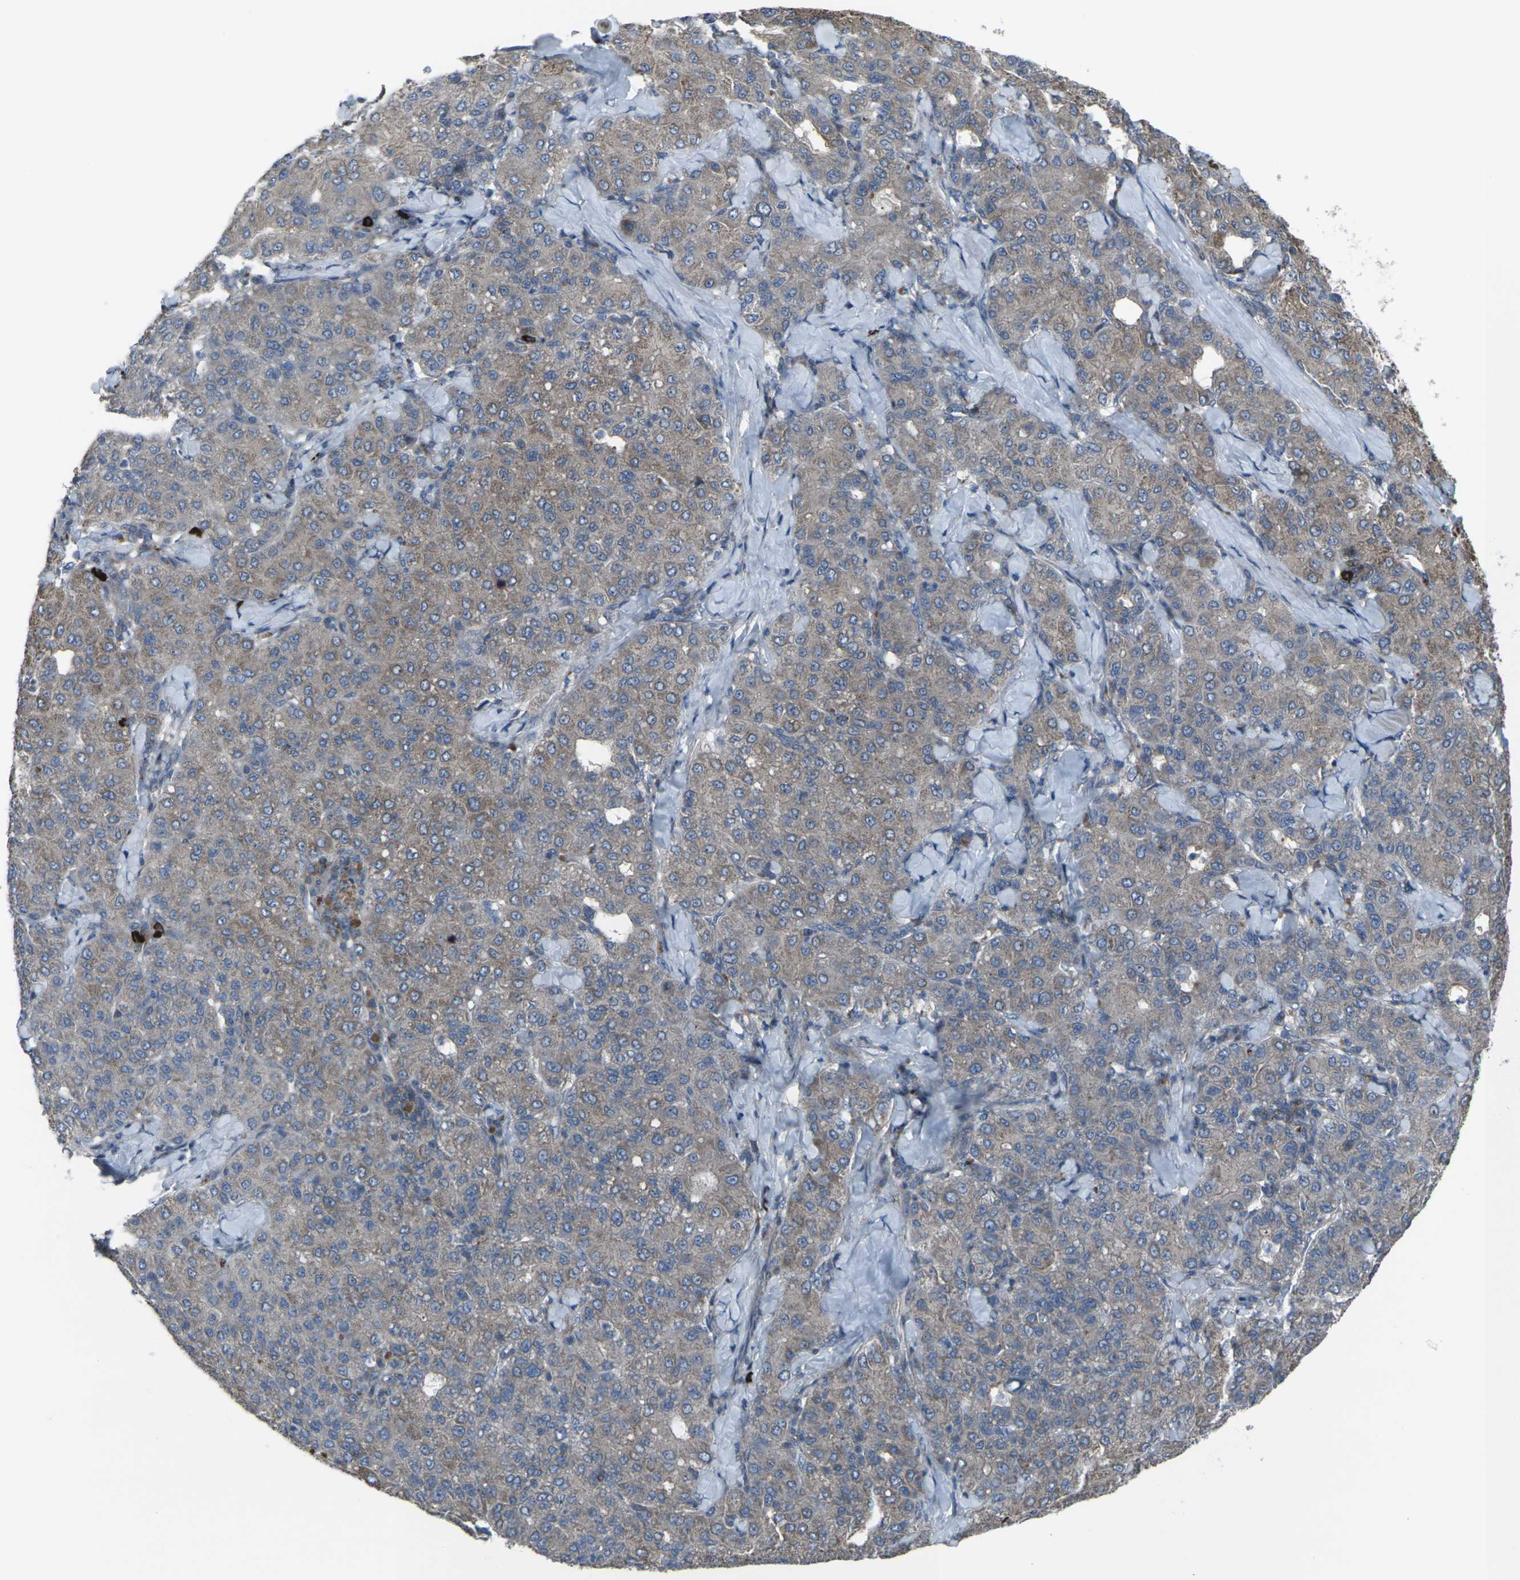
{"staining": {"intensity": "moderate", "quantity": ">75%", "location": "cytoplasmic/membranous"}, "tissue": "liver cancer", "cell_type": "Tumor cells", "image_type": "cancer", "snomed": [{"axis": "morphology", "description": "Carcinoma, Hepatocellular, NOS"}, {"axis": "topography", "description": "Liver"}], "caption": "Brown immunohistochemical staining in liver cancer (hepatocellular carcinoma) shows moderate cytoplasmic/membranous expression in about >75% of tumor cells.", "gene": "CCR10", "patient": {"sex": "male", "age": 65}}